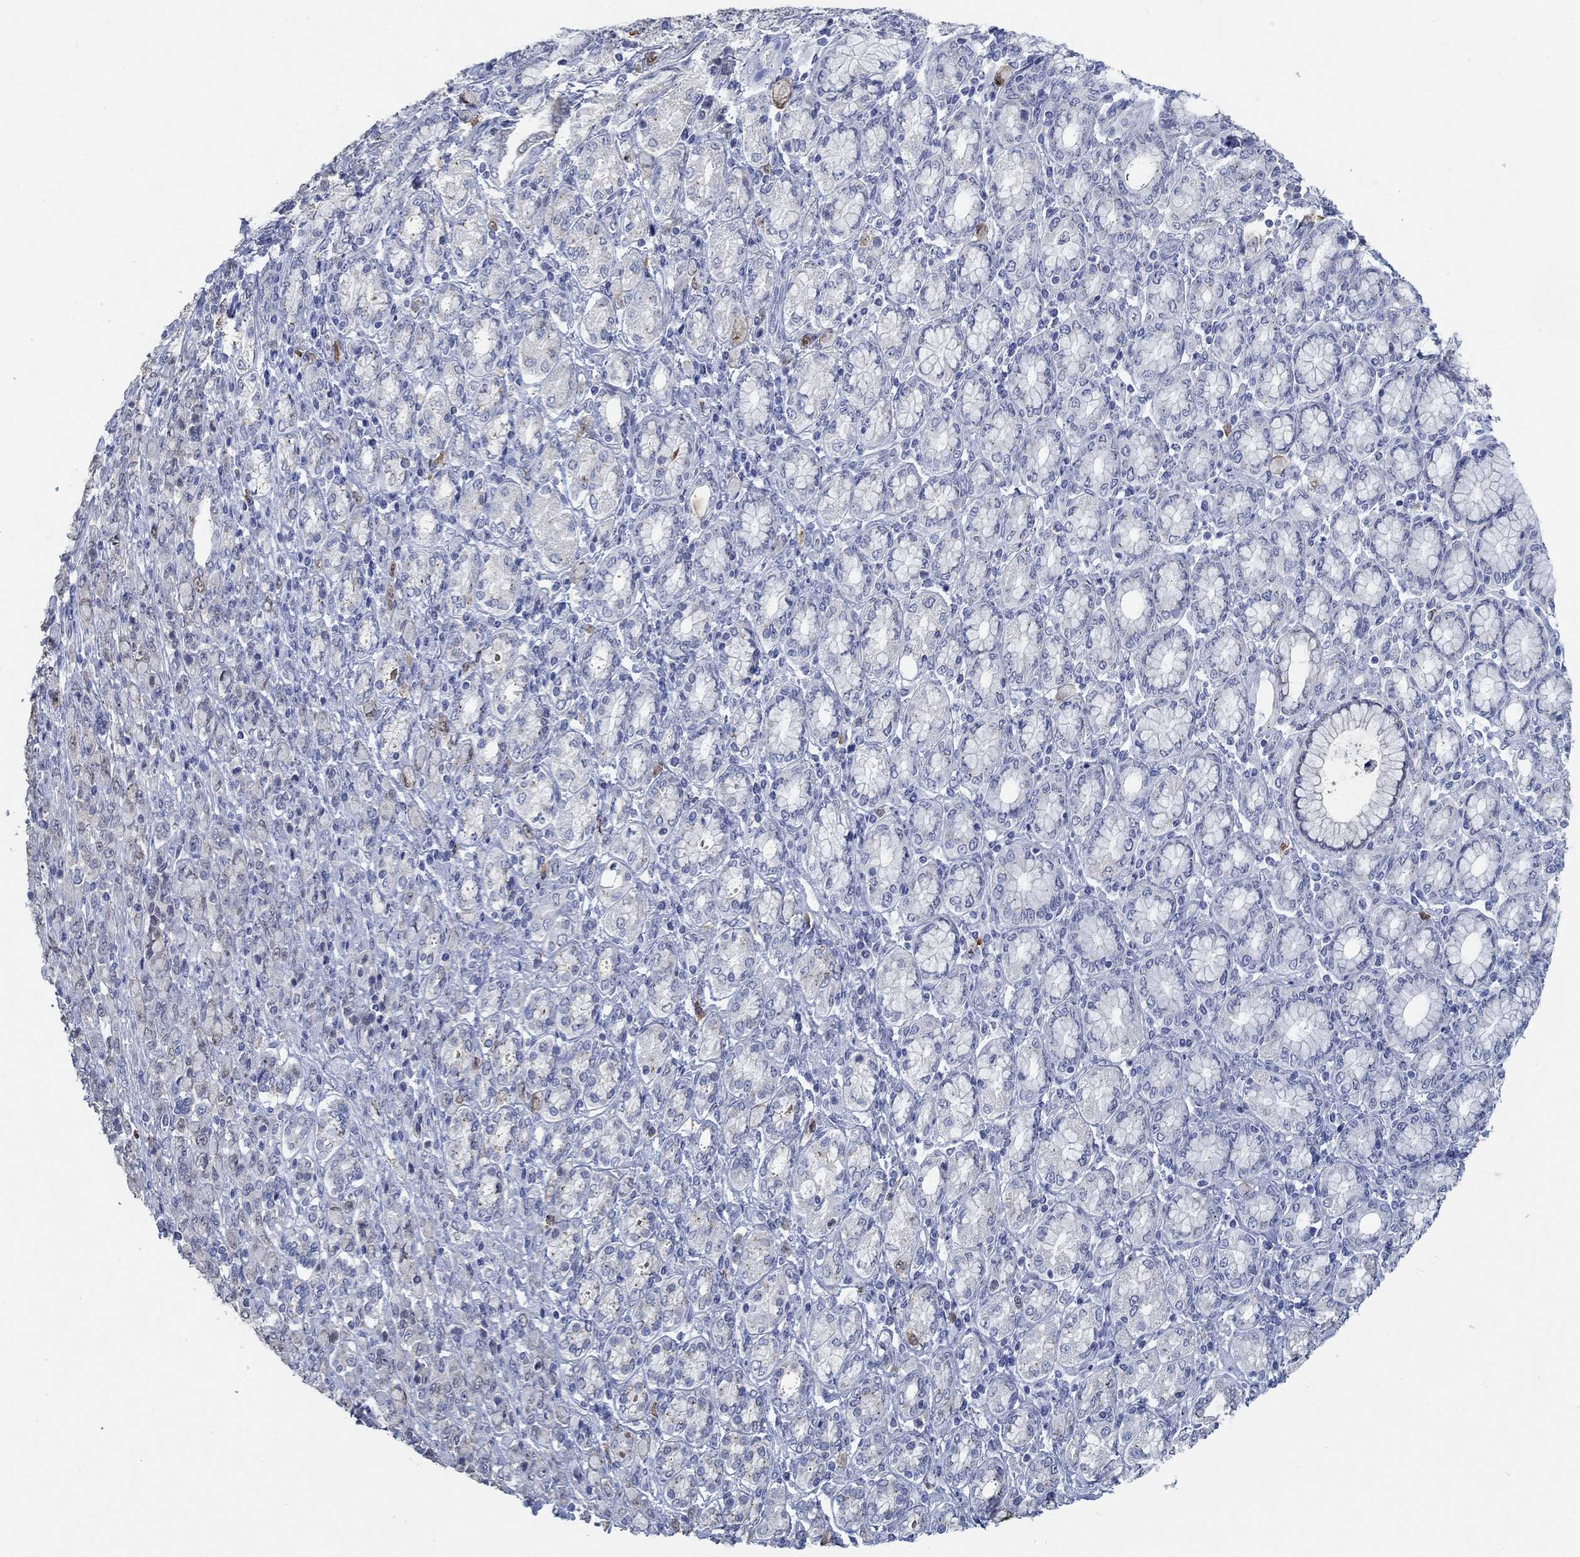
{"staining": {"intensity": "weak", "quantity": "<25%", "location": "cytoplasmic/membranous"}, "tissue": "stomach cancer", "cell_type": "Tumor cells", "image_type": "cancer", "snomed": [{"axis": "morphology", "description": "Normal tissue, NOS"}, {"axis": "morphology", "description": "Adenocarcinoma, NOS"}, {"axis": "topography", "description": "Stomach"}], "caption": "Tumor cells are negative for protein expression in human stomach cancer.", "gene": "TEKT4", "patient": {"sex": "female", "age": 79}}